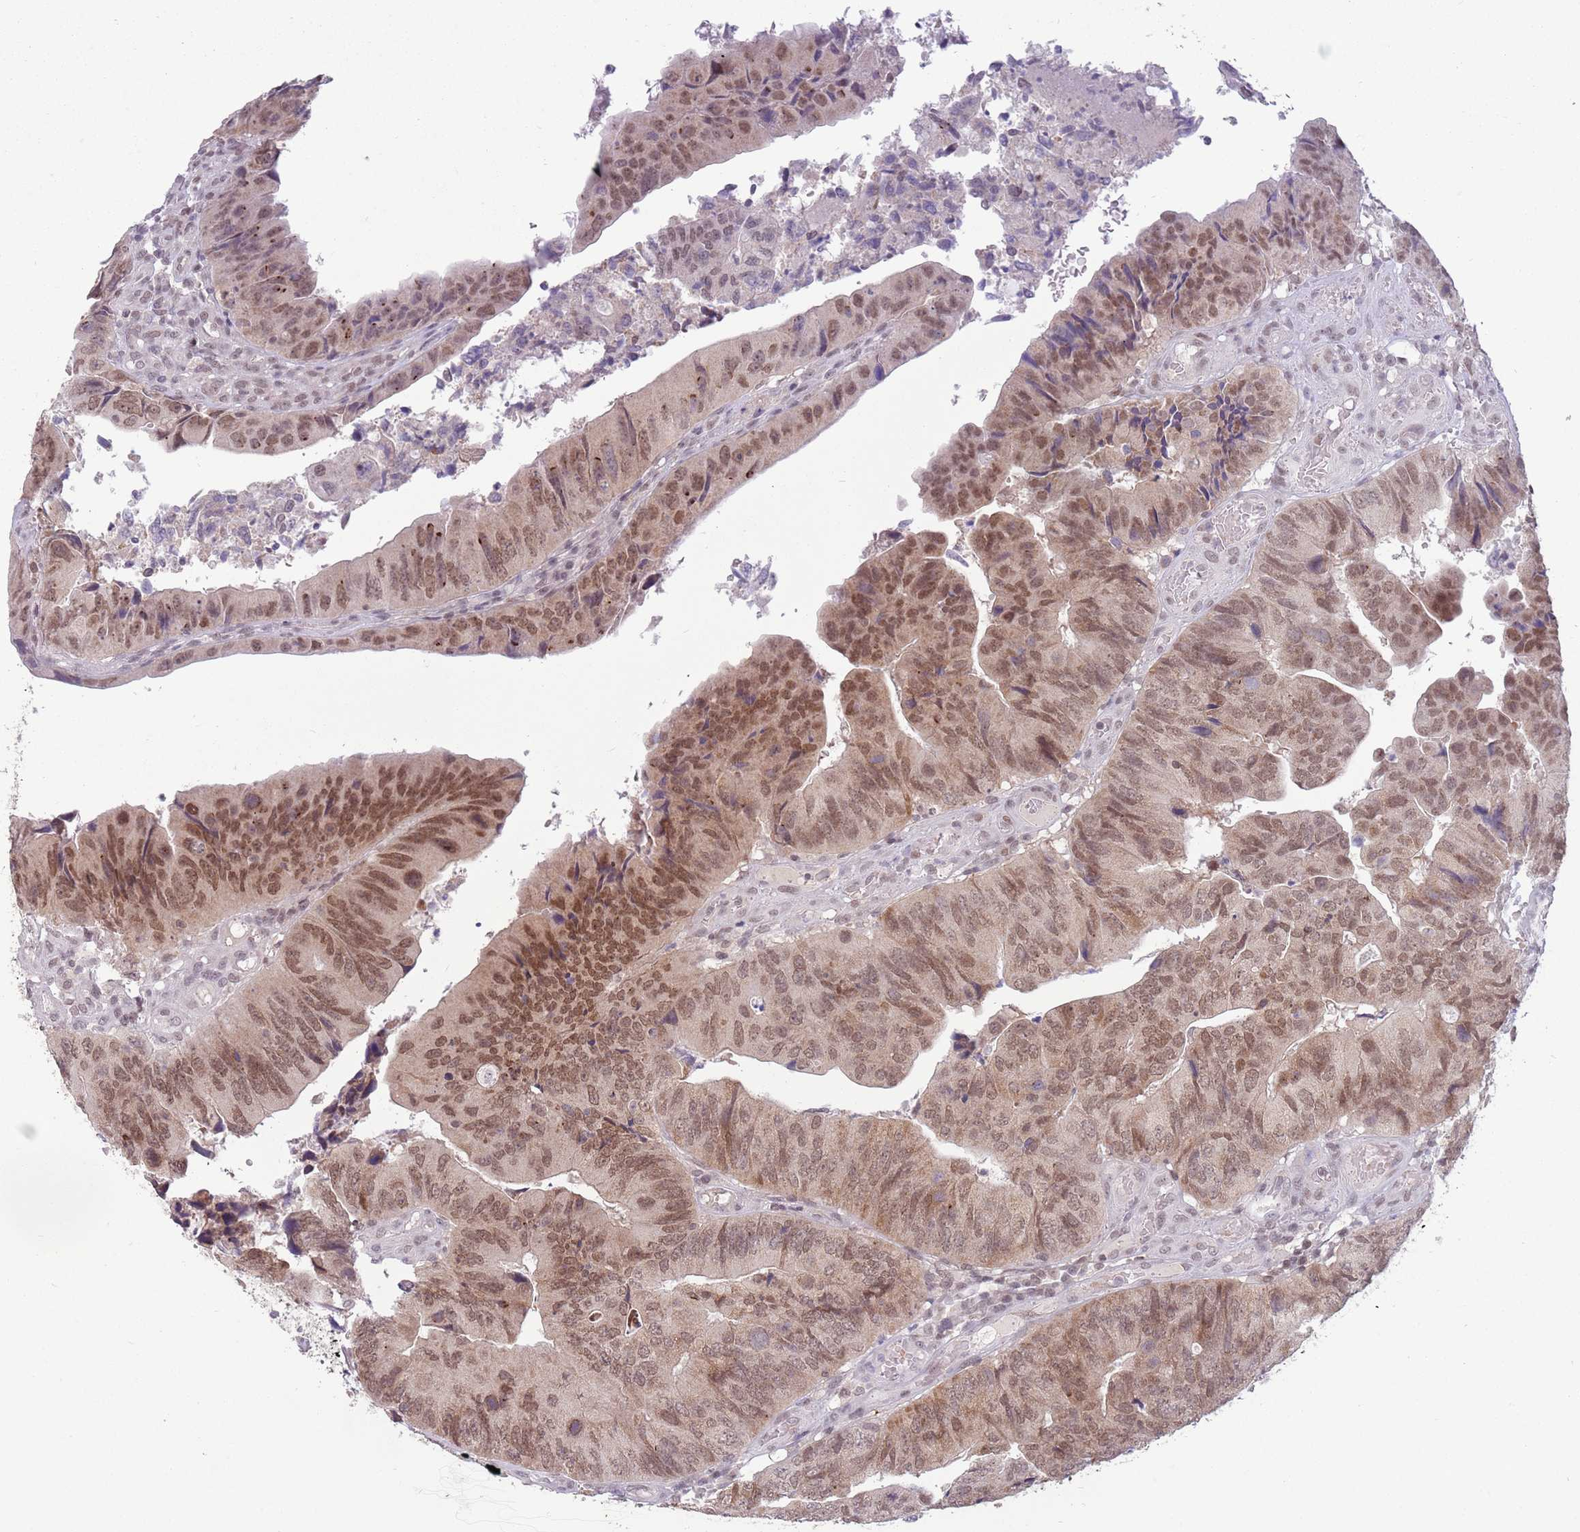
{"staining": {"intensity": "moderate", "quantity": ">75%", "location": "nuclear"}, "tissue": "colorectal cancer", "cell_type": "Tumor cells", "image_type": "cancer", "snomed": [{"axis": "morphology", "description": "Adenocarcinoma, NOS"}, {"axis": "topography", "description": "Colon"}], "caption": "A high-resolution image shows immunohistochemistry staining of colorectal adenocarcinoma, which shows moderate nuclear staining in about >75% of tumor cells. (brown staining indicates protein expression, while blue staining denotes nuclei).", "gene": "ZNF574", "patient": {"sex": "female", "age": 67}}